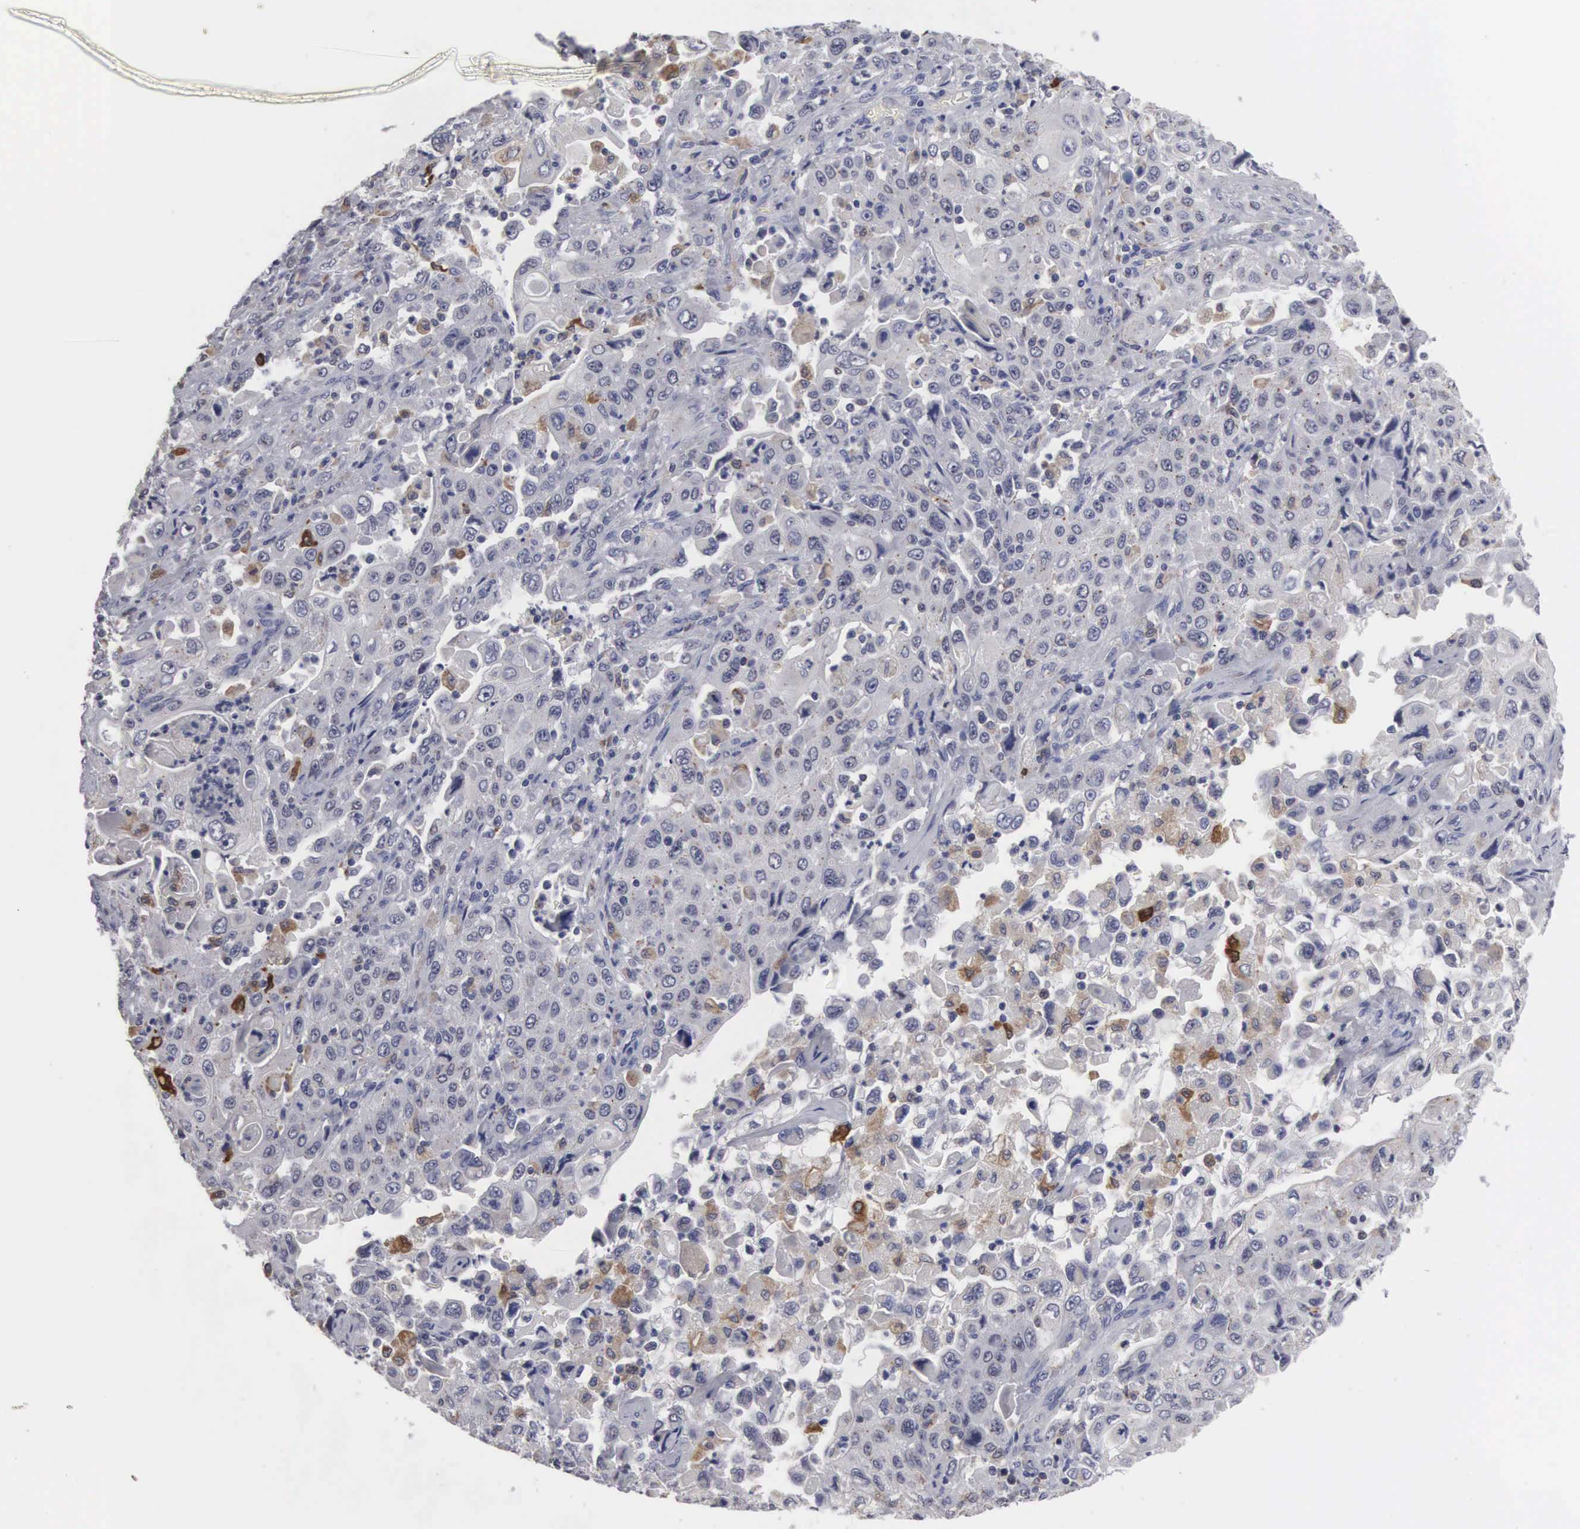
{"staining": {"intensity": "weak", "quantity": "<25%", "location": "cytoplasmic/membranous"}, "tissue": "pancreatic cancer", "cell_type": "Tumor cells", "image_type": "cancer", "snomed": [{"axis": "morphology", "description": "Adenocarcinoma, NOS"}, {"axis": "topography", "description": "Pancreas"}], "caption": "This is an immunohistochemistry (IHC) micrograph of human pancreatic adenocarcinoma. There is no expression in tumor cells.", "gene": "HMOX1", "patient": {"sex": "male", "age": 70}}